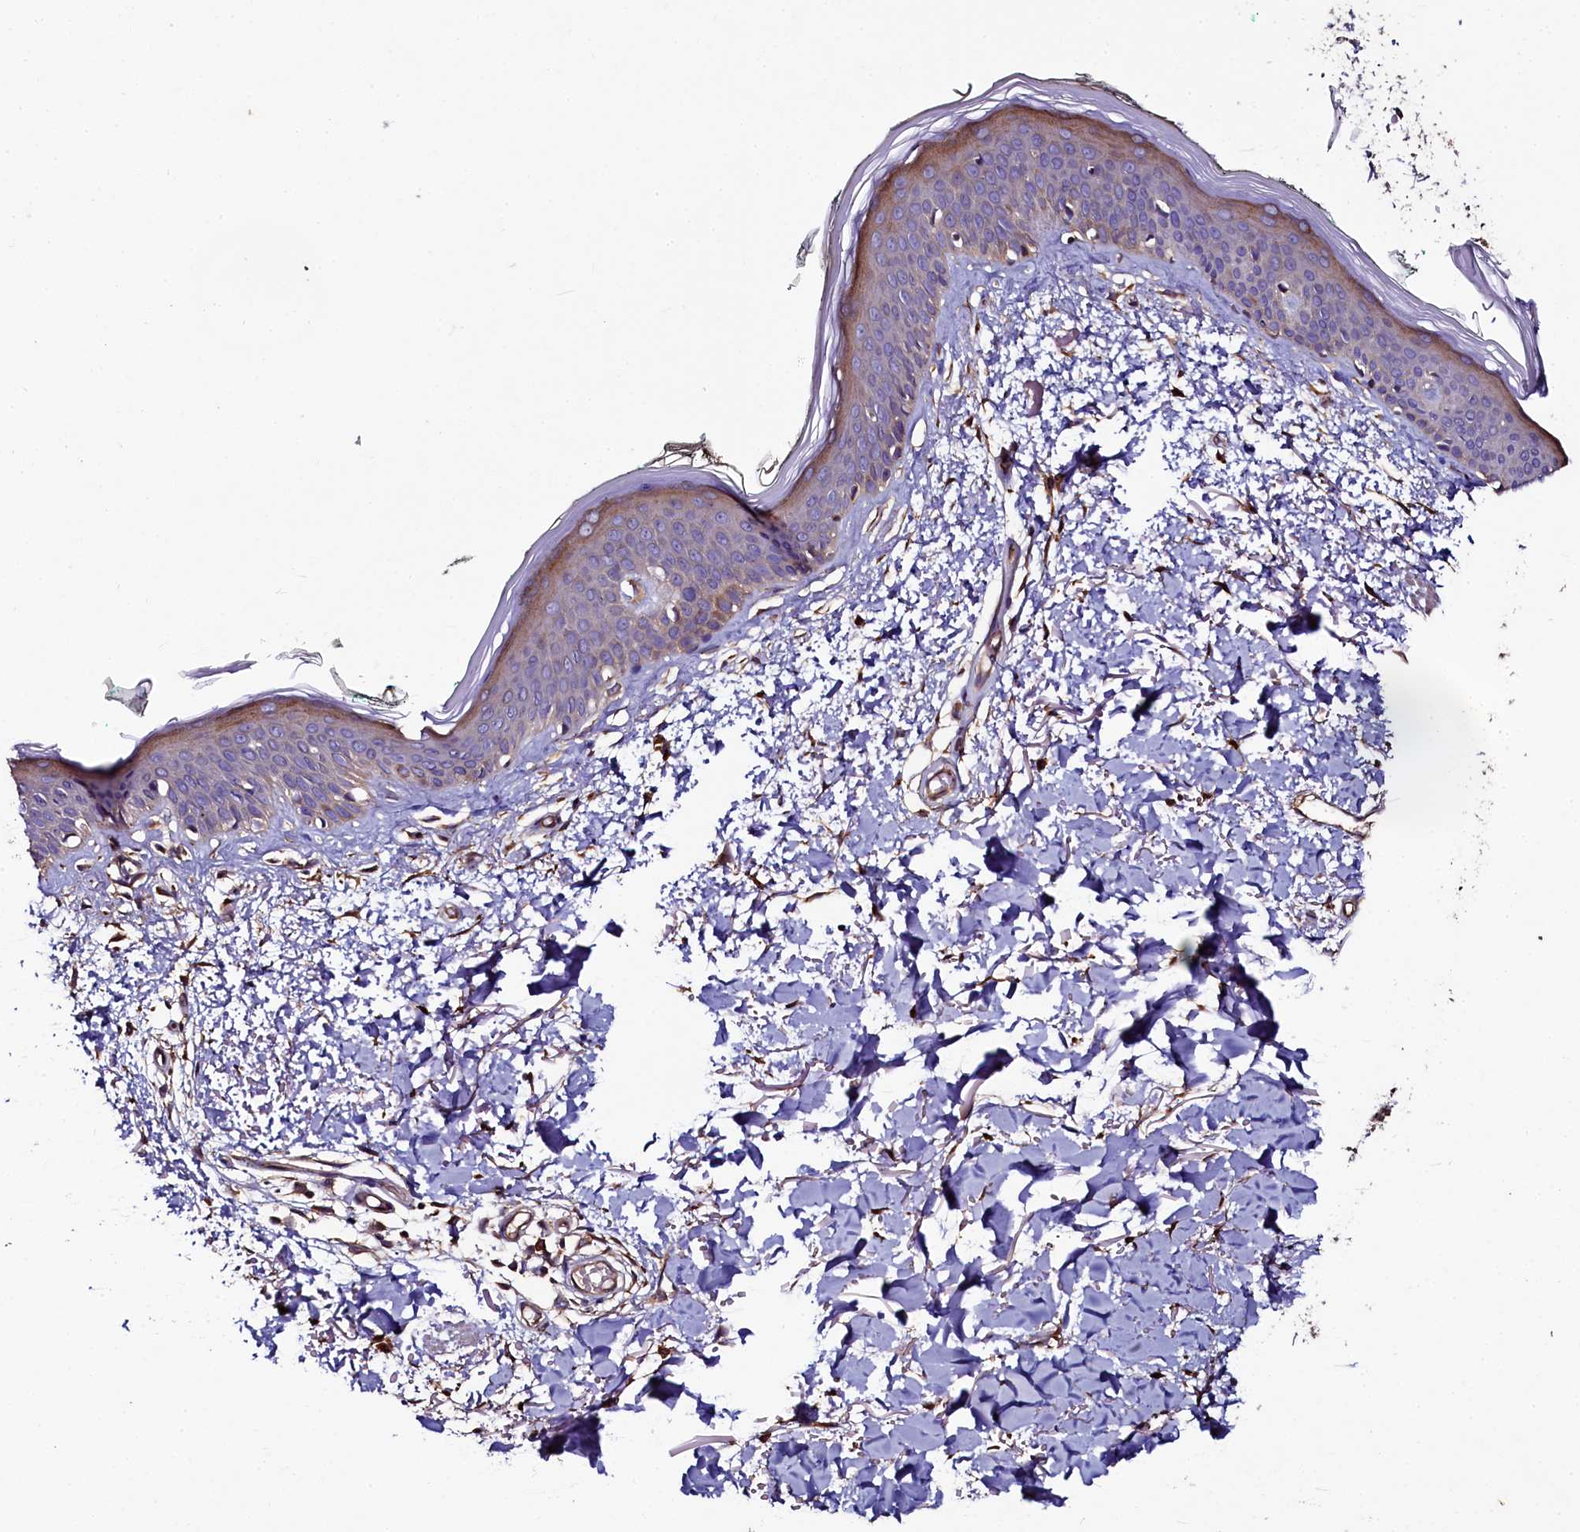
{"staining": {"intensity": "strong", "quantity": ">75%", "location": "cytoplasmic/membranous"}, "tissue": "skin", "cell_type": "Fibroblasts", "image_type": "normal", "snomed": [{"axis": "morphology", "description": "Normal tissue, NOS"}, {"axis": "topography", "description": "Skin"}], "caption": "Protein staining reveals strong cytoplasmic/membranous positivity in approximately >75% of fibroblasts in benign skin. Using DAB (brown) and hematoxylin (blue) stains, captured at high magnification using brightfield microscopy.", "gene": "APPL2", "patient": {"sex": "male", "age": 62}}